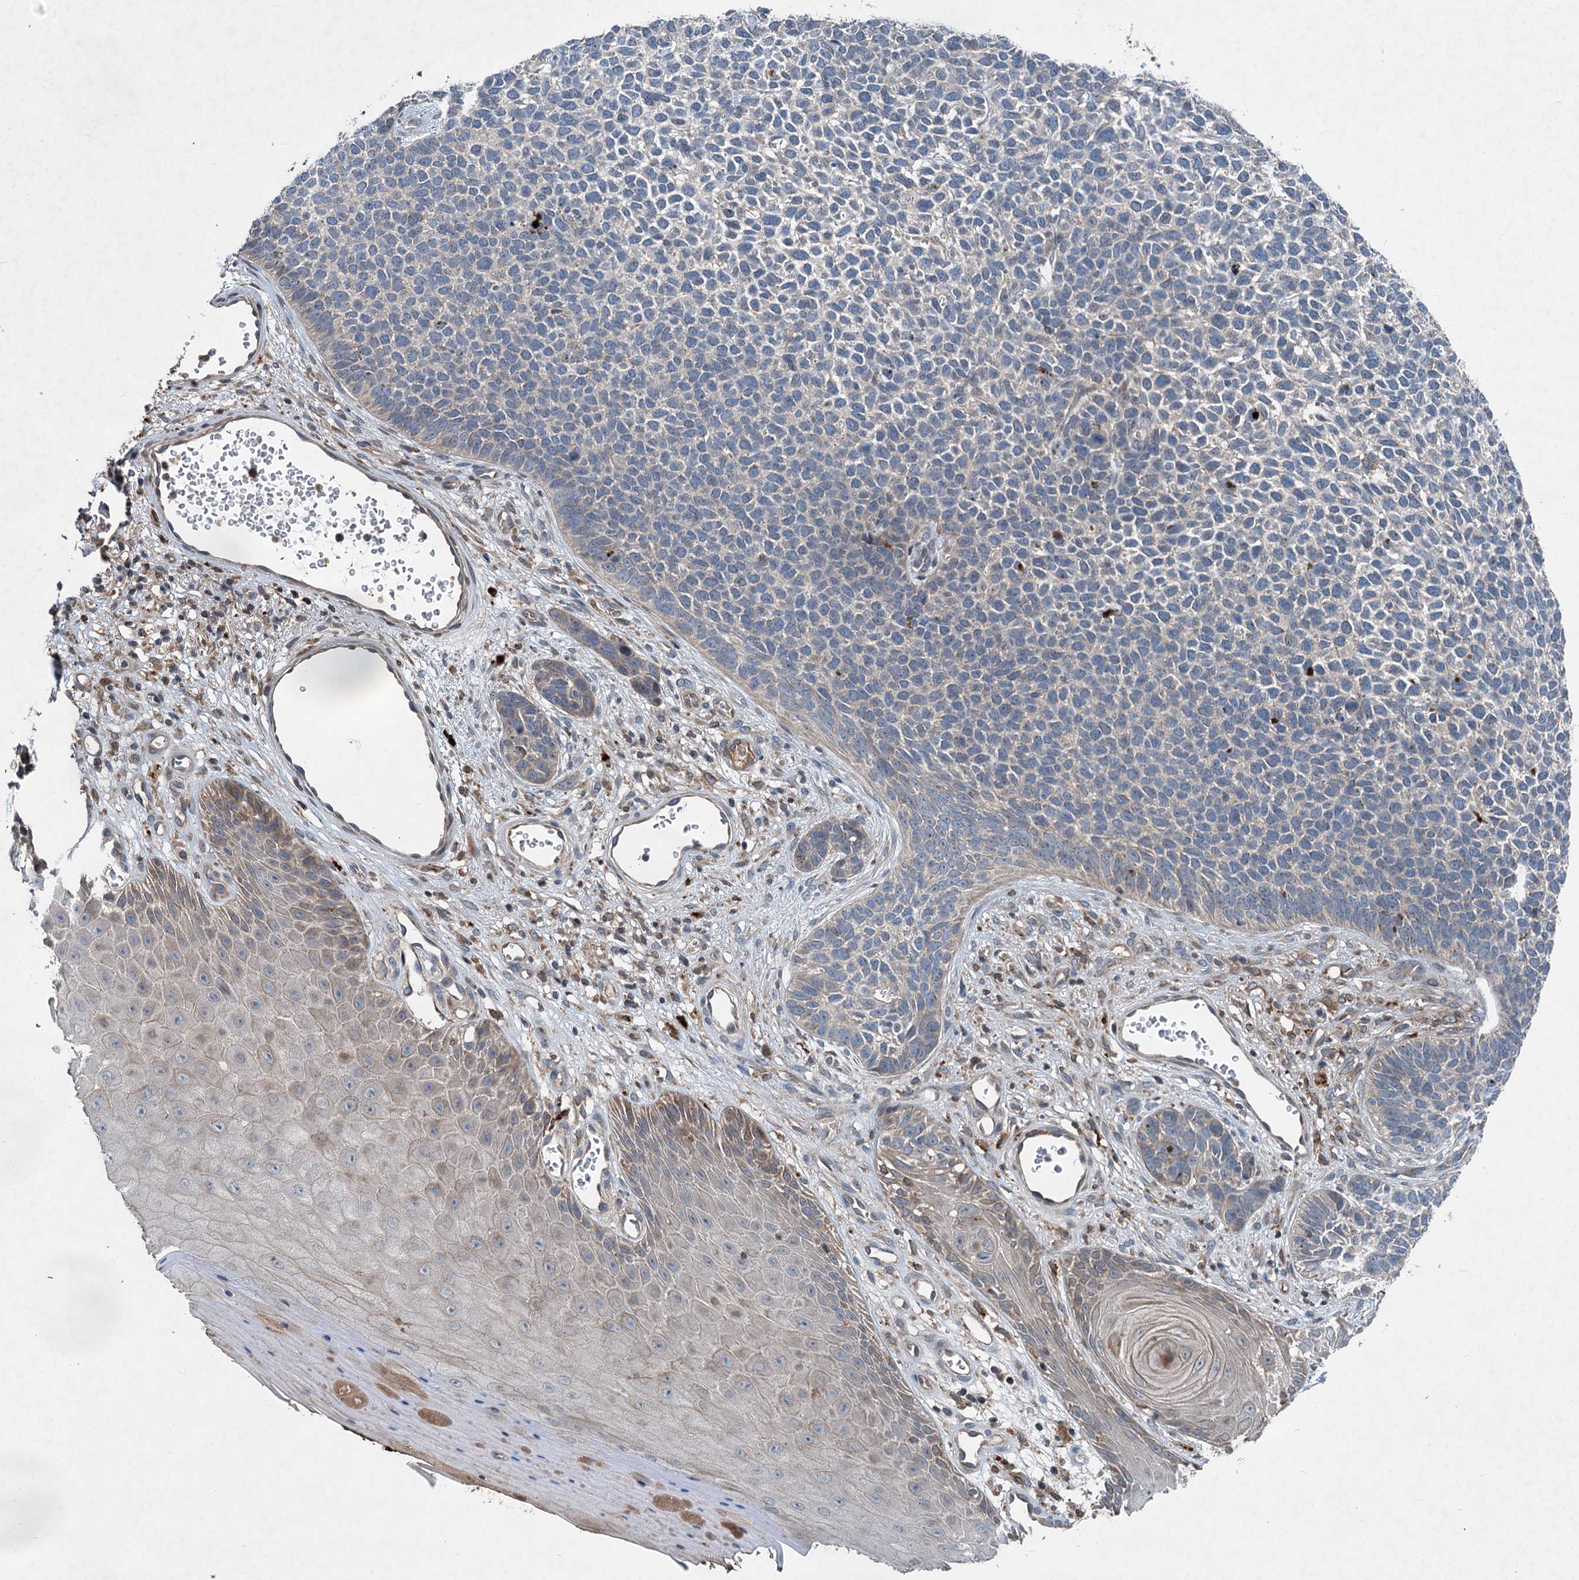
{"staining": {"intensity": "negative", "quantity": "none", "location": "none"}, "tissue": "skin cancer", "cell_type": "Tumor cells", "image_type": "cancer", "snomed": [{"axis": "morphology", "description": "Basal cell carcinoma"}, {"axis": "topography", "description": "Skin"}], "caption": "Tumor cells are negative for protein expression in human basal cell carcinoma (skin).", "gene": "TAPBPL", "patient": {"sex": "female", "age": 84}}